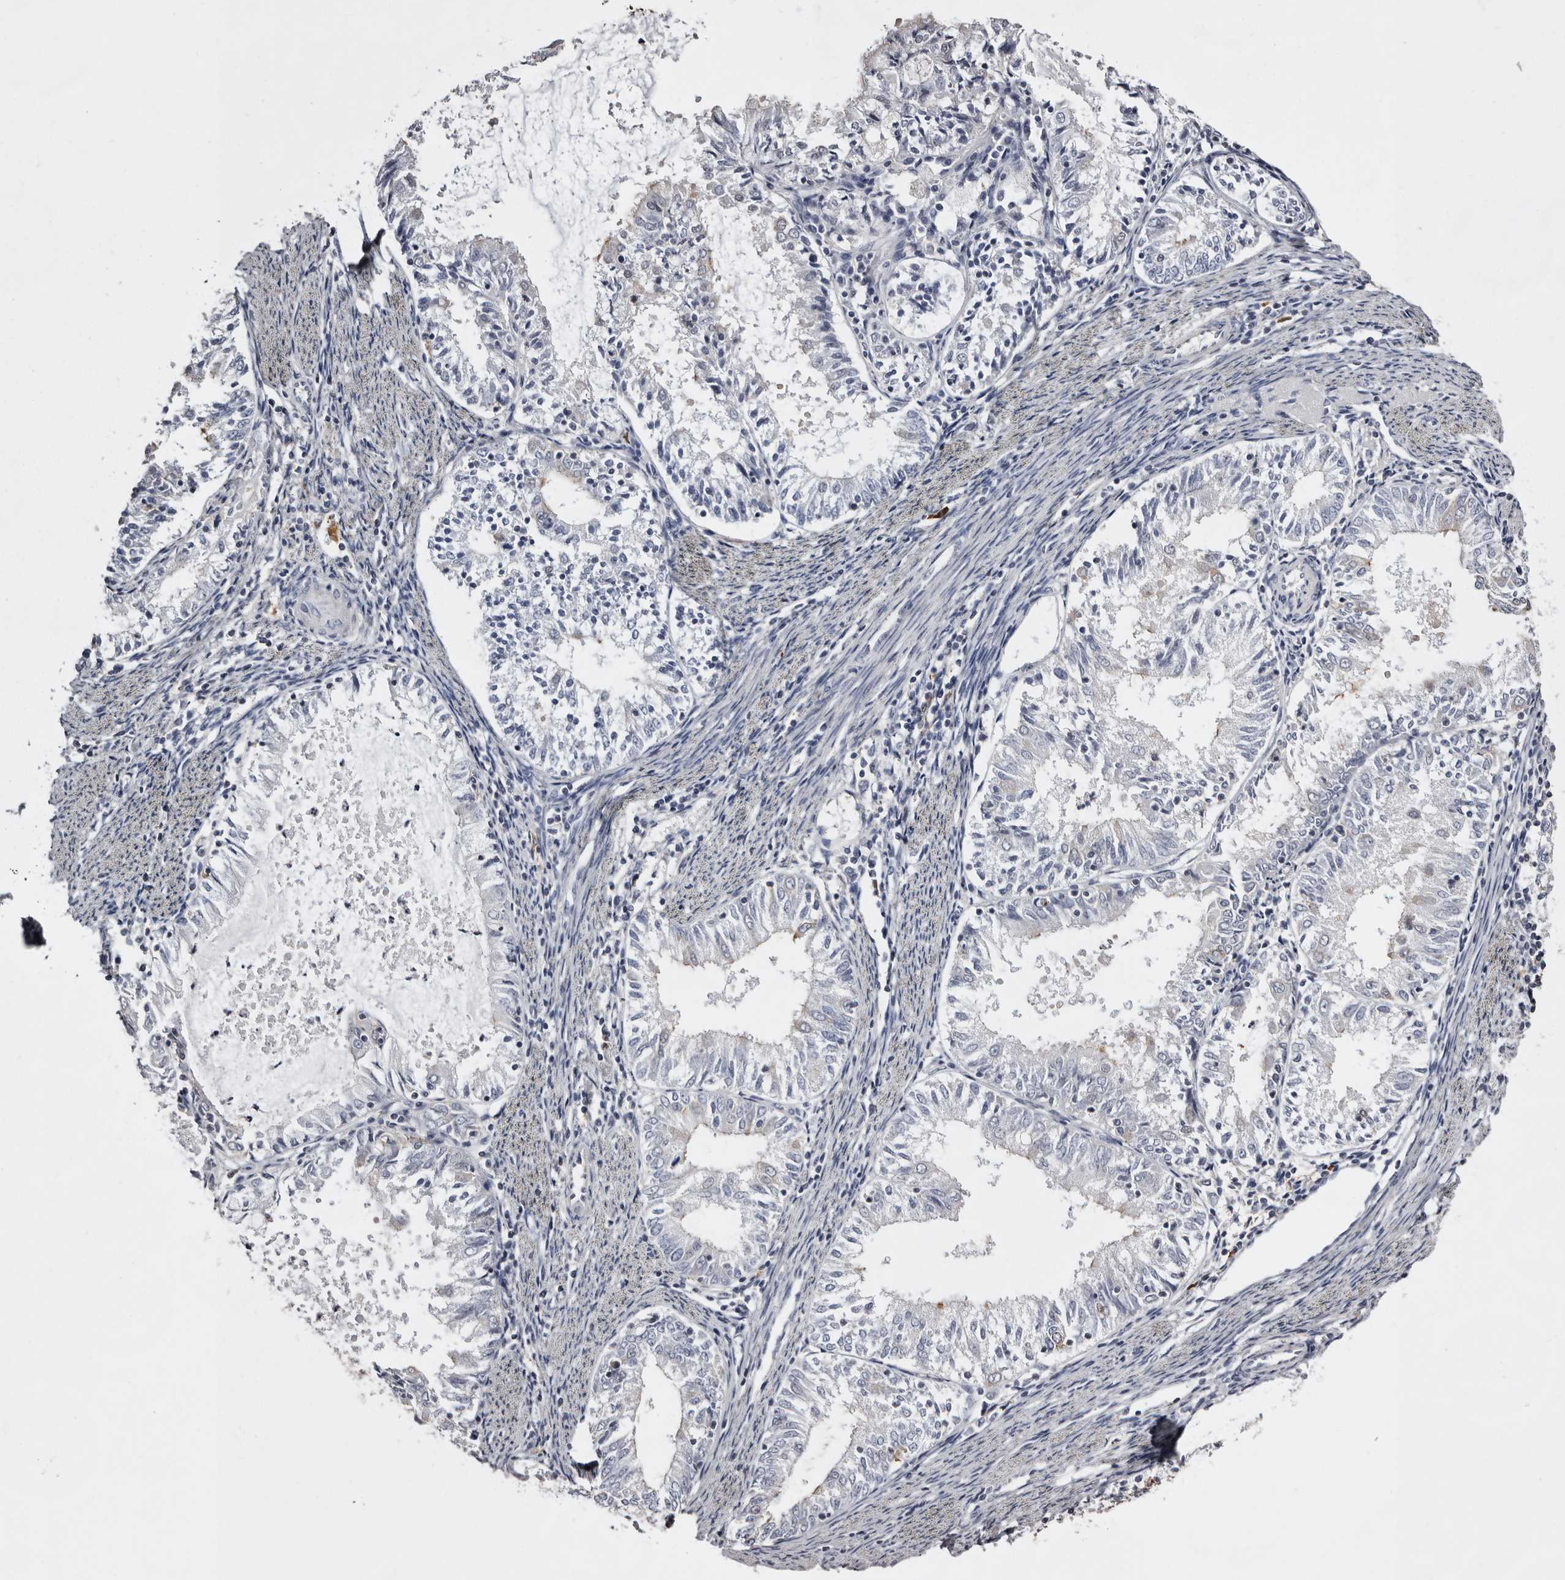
{"staining": {"intensity": "negative", "quantity": "none", "location": "none"}, "tissue": "endometrial cancer", "cell_type": "Tumor cells", "image_type": "cancer", "snomed": [{"axis": "morphology", "description": "Adenocarcinoma, NOS"}, {"axis": "topography", "description": "Endometrium"}], "caption": "This is a photomicrograph of immunohistochemistry (IHC) staining of endometrial adenocarcinoma, which shows no positivity in tumor cells.", "gene": "LAD1", "patient": {"sex": "female", "age": 57}}